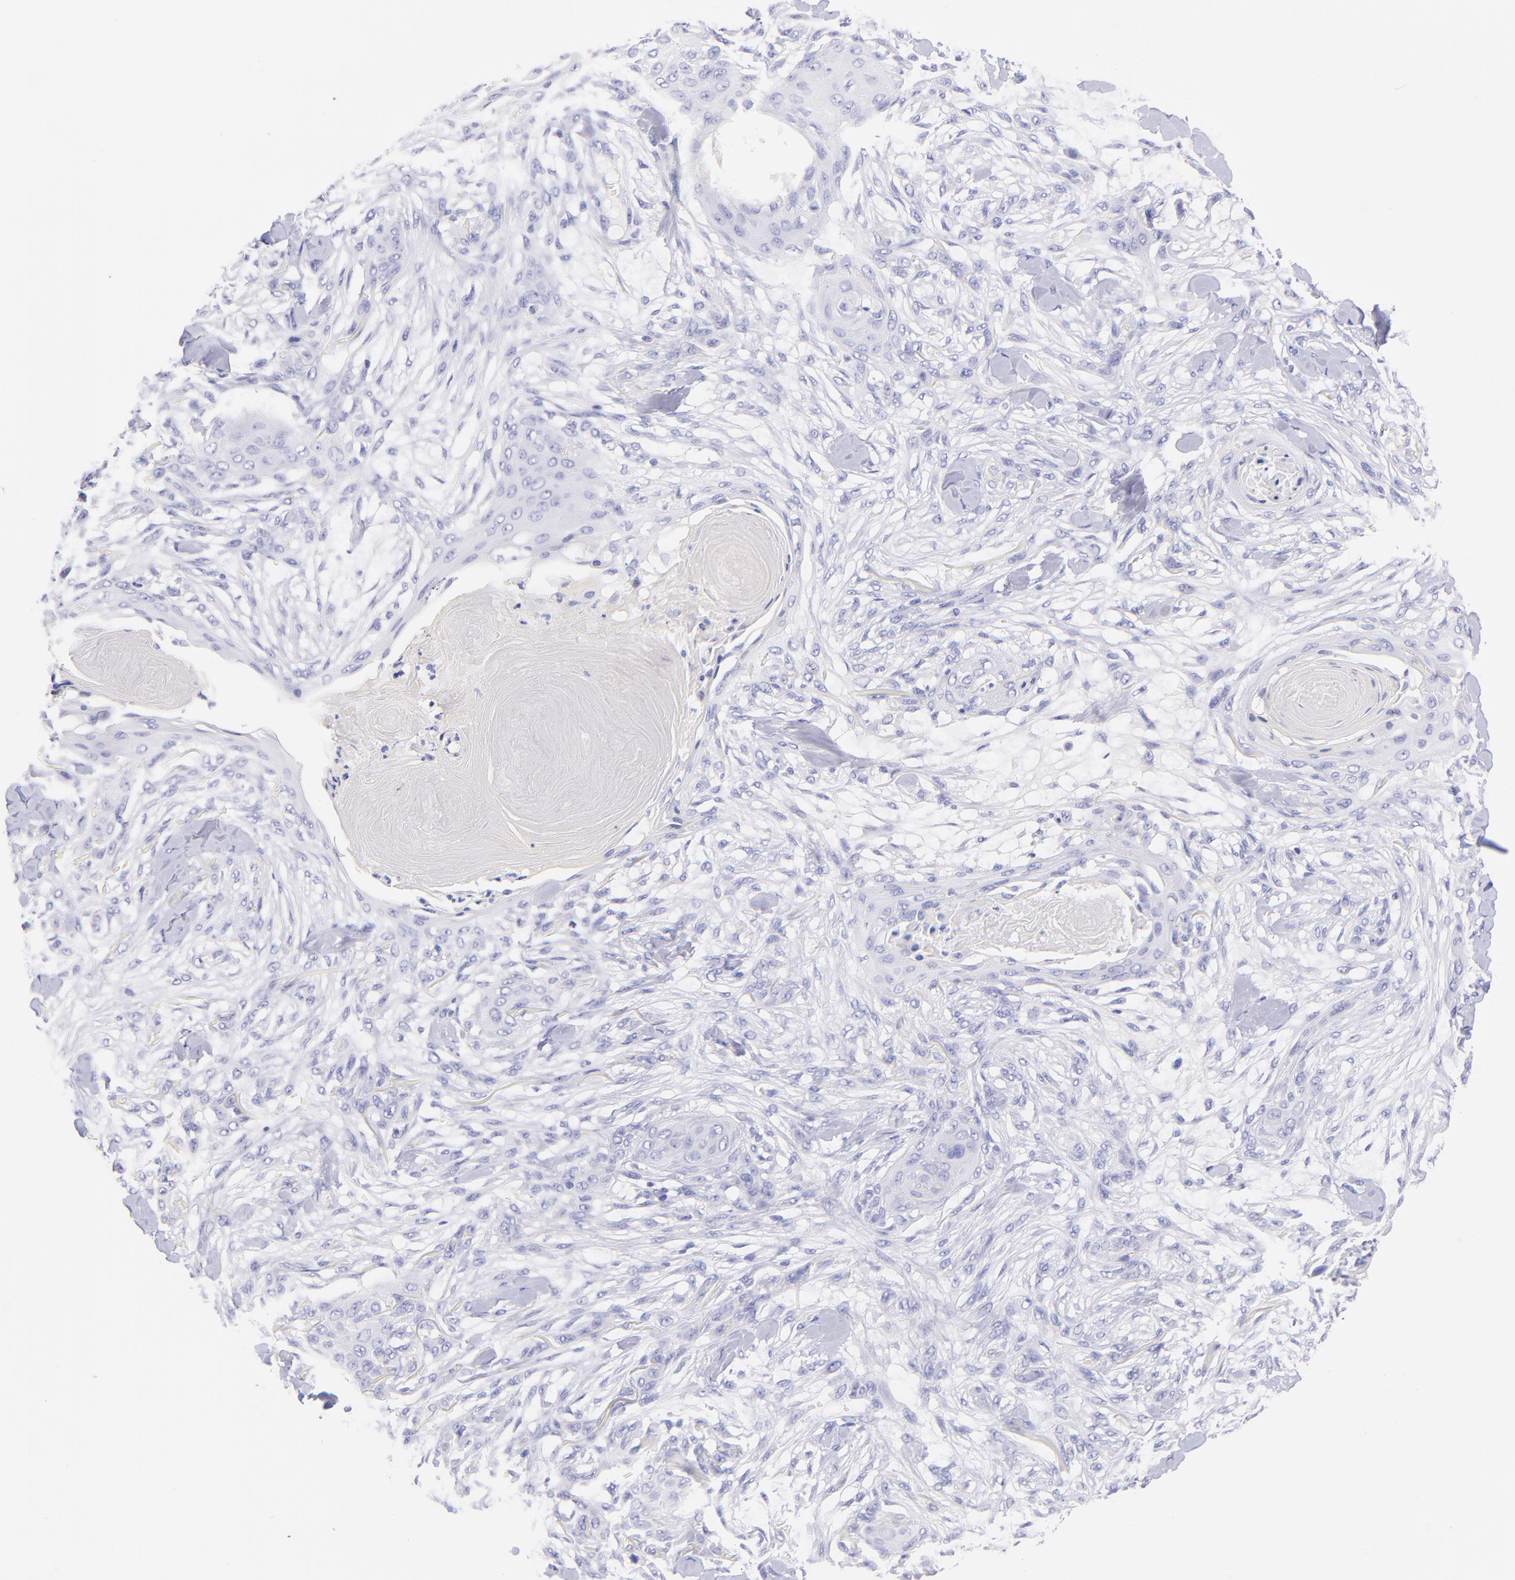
{"staining": {"intensity": "negative", "quantity": "none", "location": "none"}, "tissue": "skin cancer", "cell_type": "Tumor cells", "image_type": "cancer", "snomed": [{"axis": "morphology", "description": "Squamous cell carcinoma, NOS"}, {"axis": "topography", "description": "Skin"}], "caption": "The histopathology image displays no significant positivity in tumor cells of skin squamous cell carcinoma. The staining was performed using DAB (3,3'-diaminobenzidine) to visualize the protein expression in brown, while the nuclei were stained in blue with hematoxylin (Magnification: 20x).", "gene": "RAB3B", "patient": {"sex": "female", "age": 59}}